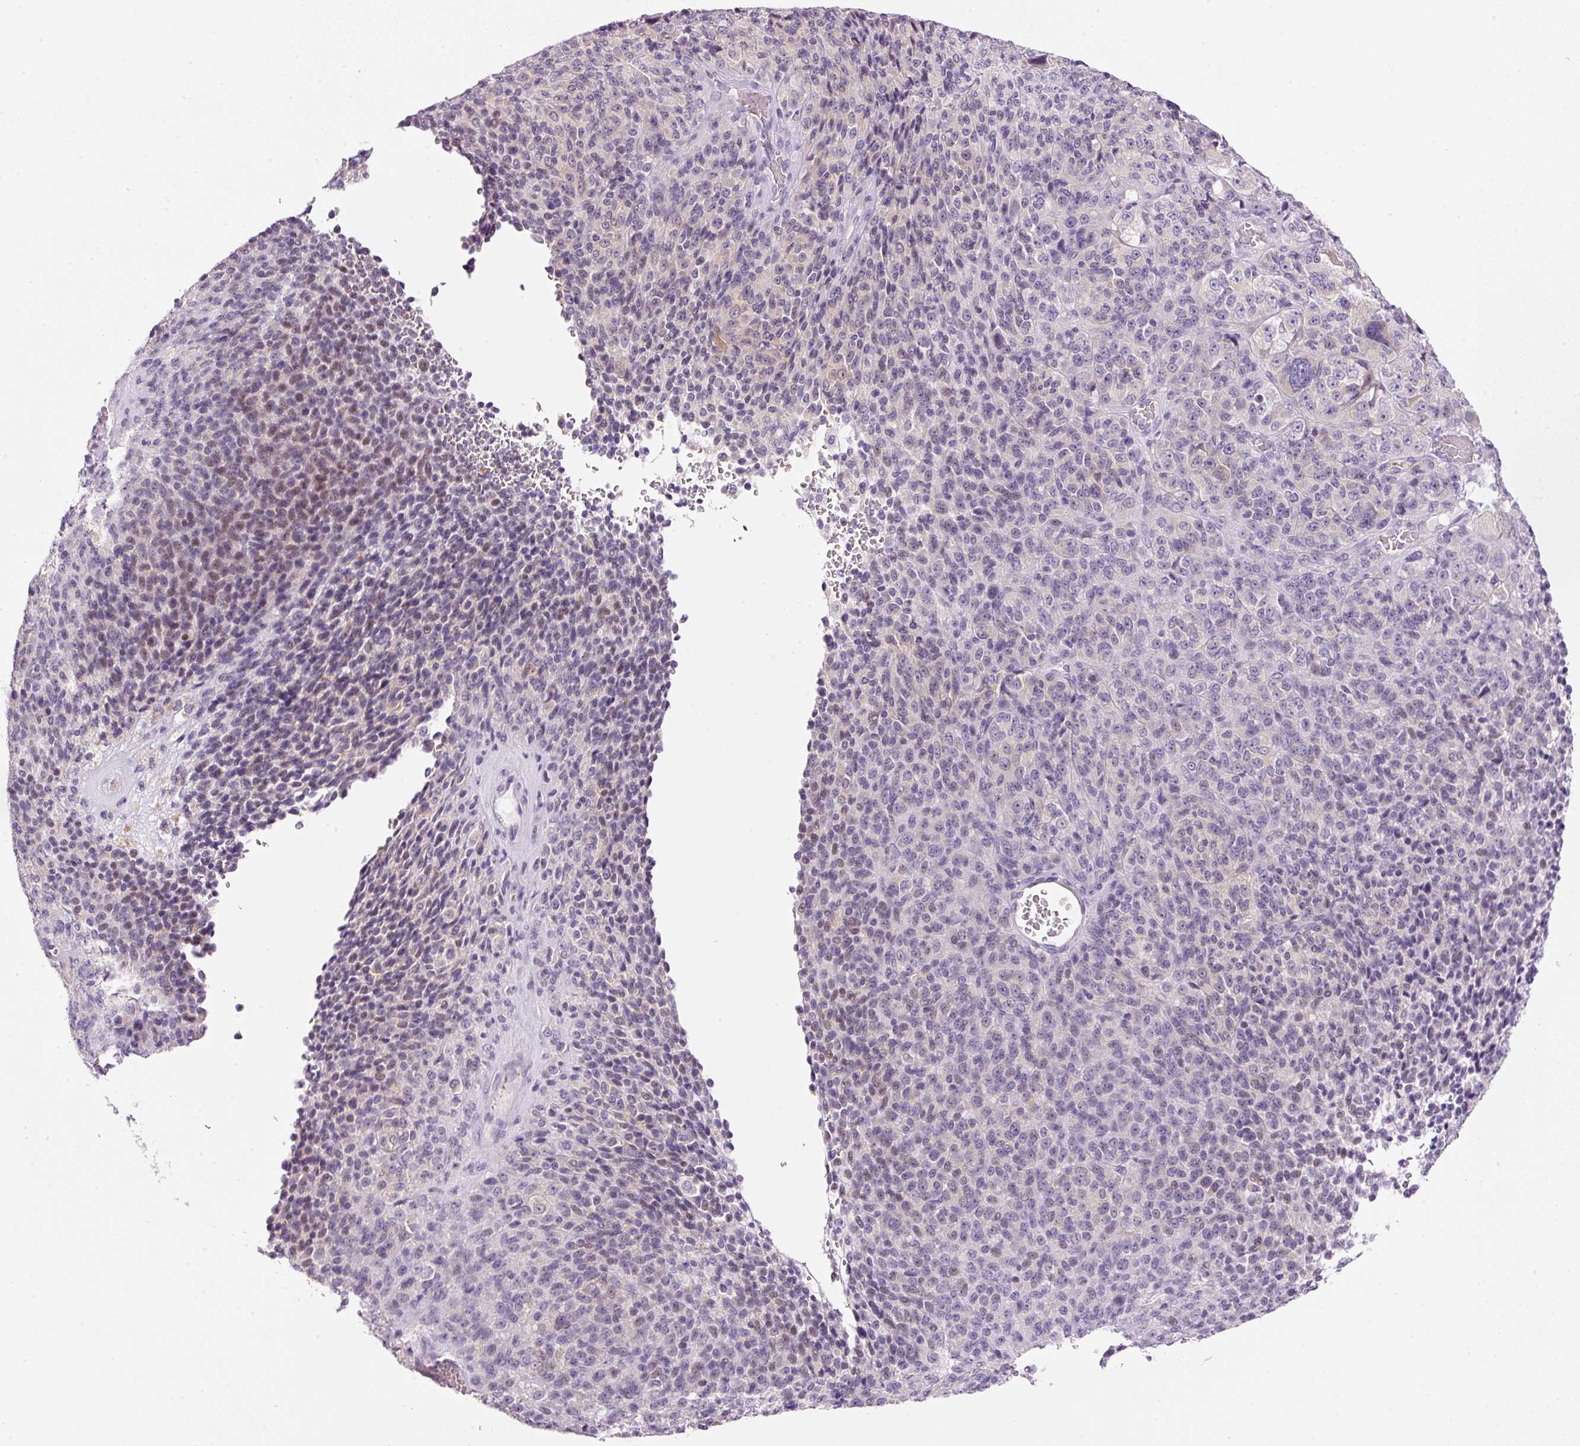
{"staining": {"intensity": "negative", "quantity": "none", "location": "none"}, "tissue": "melanoma", "cell_type": "Tumor cells", "image_type": "cancer", "snomed": [{"axis": "morphology", "description": "Malignant melanoma, Metastatic site"}, {"axis": "topography", "description": "Brain"}], "caption": "Immunohistochemistry (IHC) histopathology image of neoplastic tissue: human malignant melanoma (metastatic site) stained with DAB exhibits no significant protein positivity in tumor cells.", "gene": "SRC", "patient": {"sex": "female", "age": 56}}